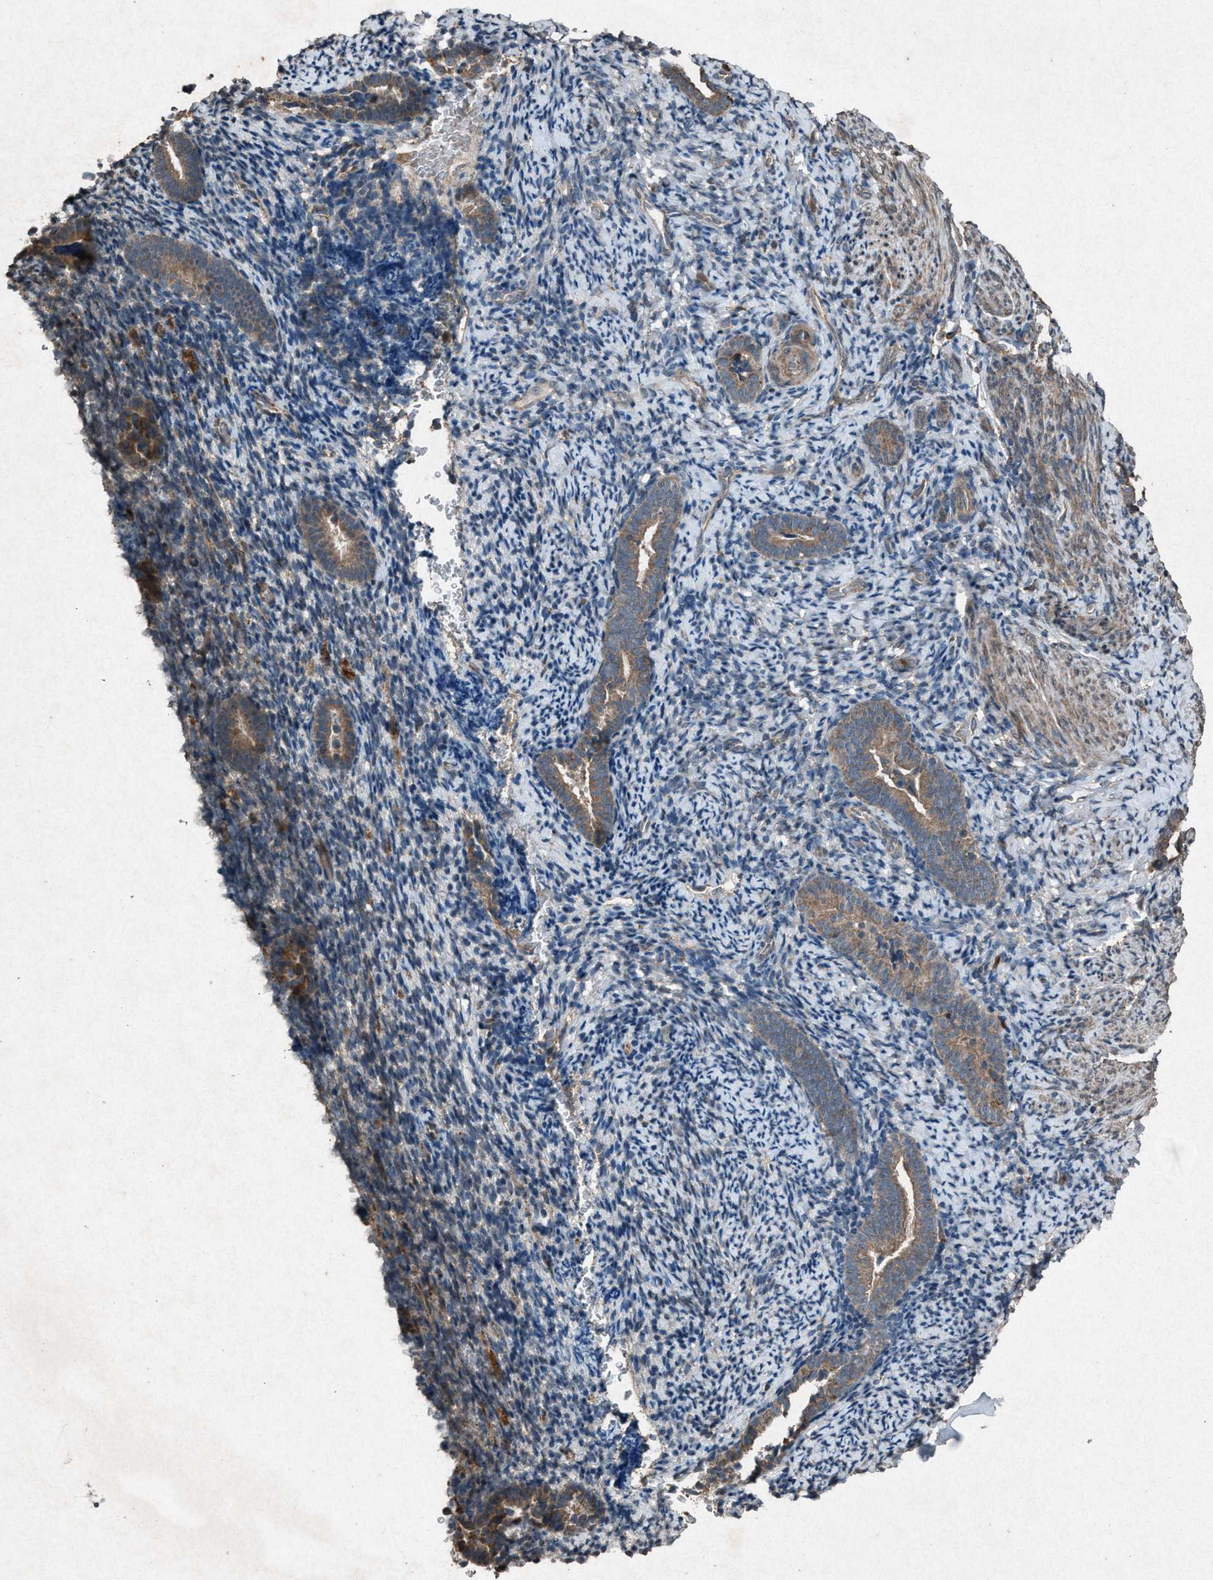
{"staining": {"intensity": "weak", "quantity": "25%-75%", "location": "cytoplasmic/membranous"}, "tissue": "endometrium", "cell_type": "Cells in endometrial stroma", "image_type": "normal", "snomed": [{"axis": "morphology", "description": "Normal tissue, NOS"}, {"axis": "topography", "description": "Endometrium"}], "caption": "Immunohistochemical staining of benign human endometrium demonstrates 25%-75% levels of weak cytoplasmic/membranous protein positivity in approximately 25%-75% of cells in endometrial stroma.", "gene": "CALR", "patient": {"sex": "female", "age": 51}}